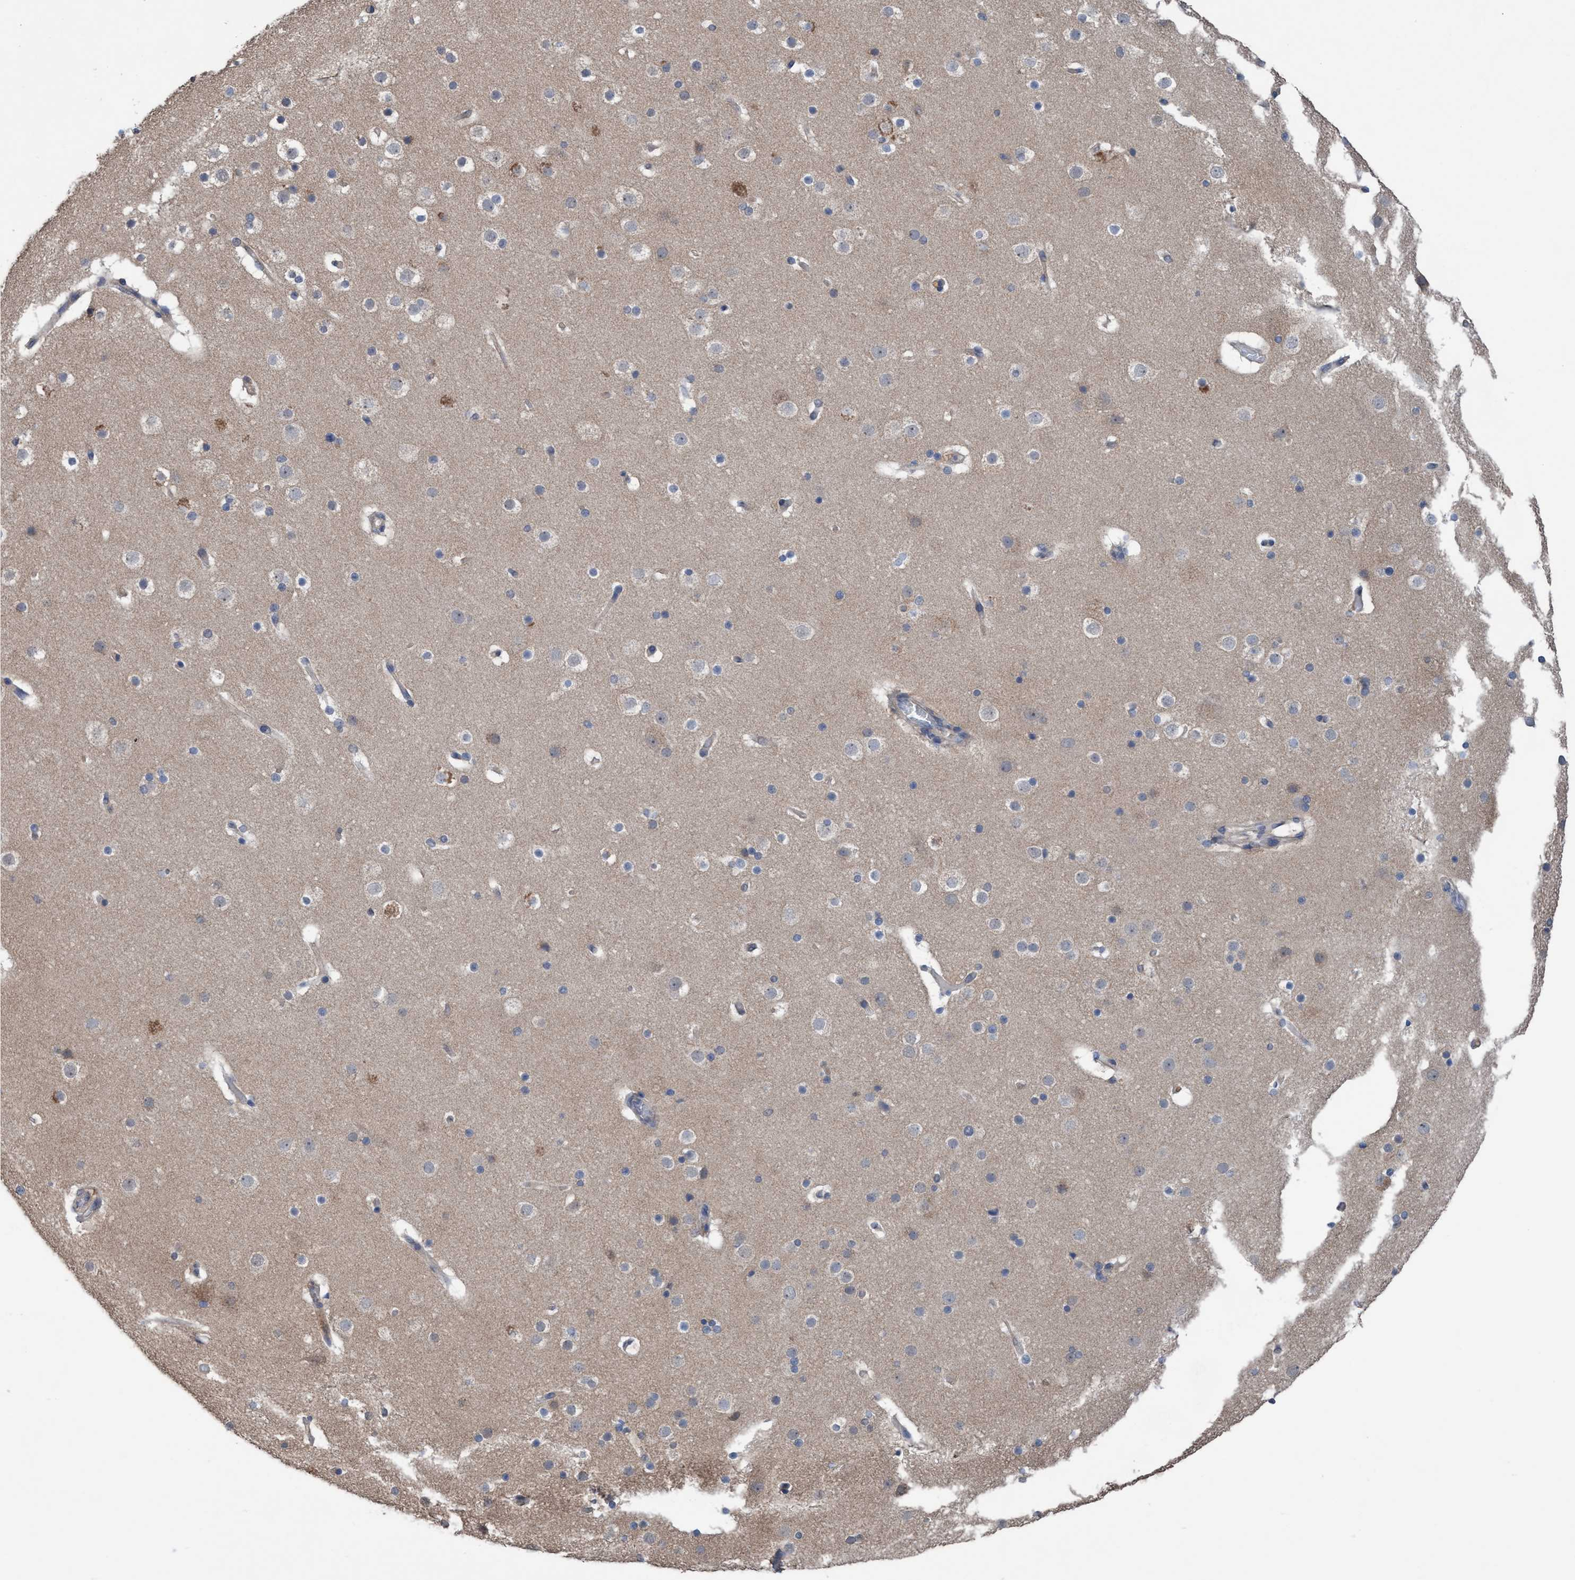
{"staining": {"intensity": "weak", "quantity": "25%-75%", "location": "cytoplasmic/membranous"}, "tissue": "cerebral cortex", "cell_type": "Endothelial cells", "image_type": "normal", "snomed": [{"axis": "morphology", "description": "Normal tissue, NOS"}, {"axis": "topography", "description": "Cerebral cortex"}], "caption": "Protein staining of unremarkable cerebral cortex shows weak cytoplasmic/membranous staining in approximately 25%-75% of endothelial cells.", "gene": "GLOD4", "patient": {"sex": "male", "age": 57}}